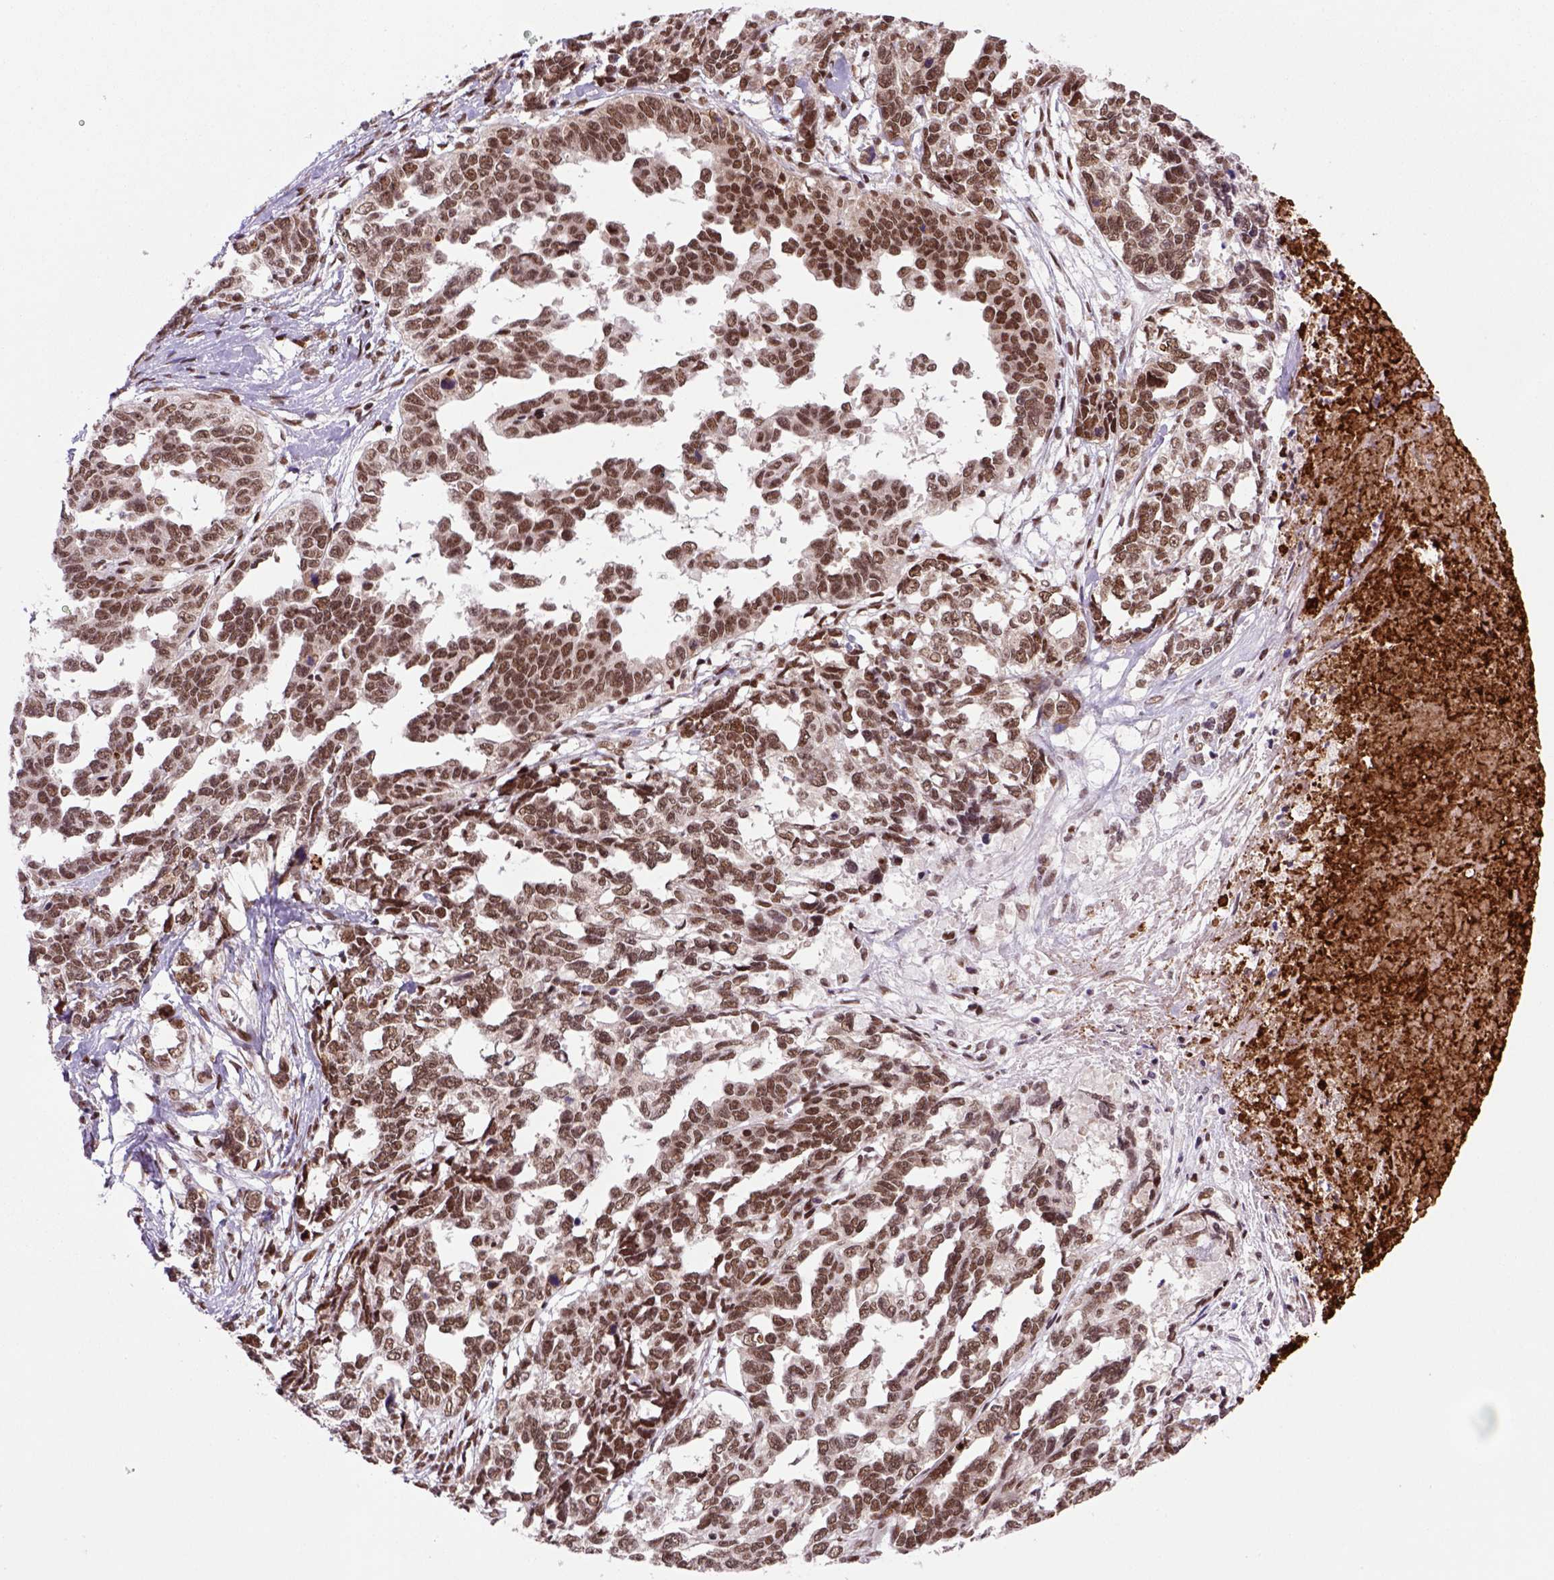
{"staining": {"intensity": "moderate", "quantity": ">75%", "location": "nuclear"}, "tissue": "ovarian cancer", "cell_type": "Tumor cells", "image_type": "cancer", "snomed": [{"axis": "morphology", "description": "Cystadenocarcinoma, serous, NOS"}, {"axis": "topography", "description": "Ovary"}], "caption": "Immunohistochemistry (DAB (3,3'-diaminobenzidine)) staining of human serous cystadenocarcinoma (ovarian) reveals moderate nuclear protein expression in approximately >75% of tumor cells.", "gene": "NSMCE2", "patient": {"sex": "female", "age": 69}}